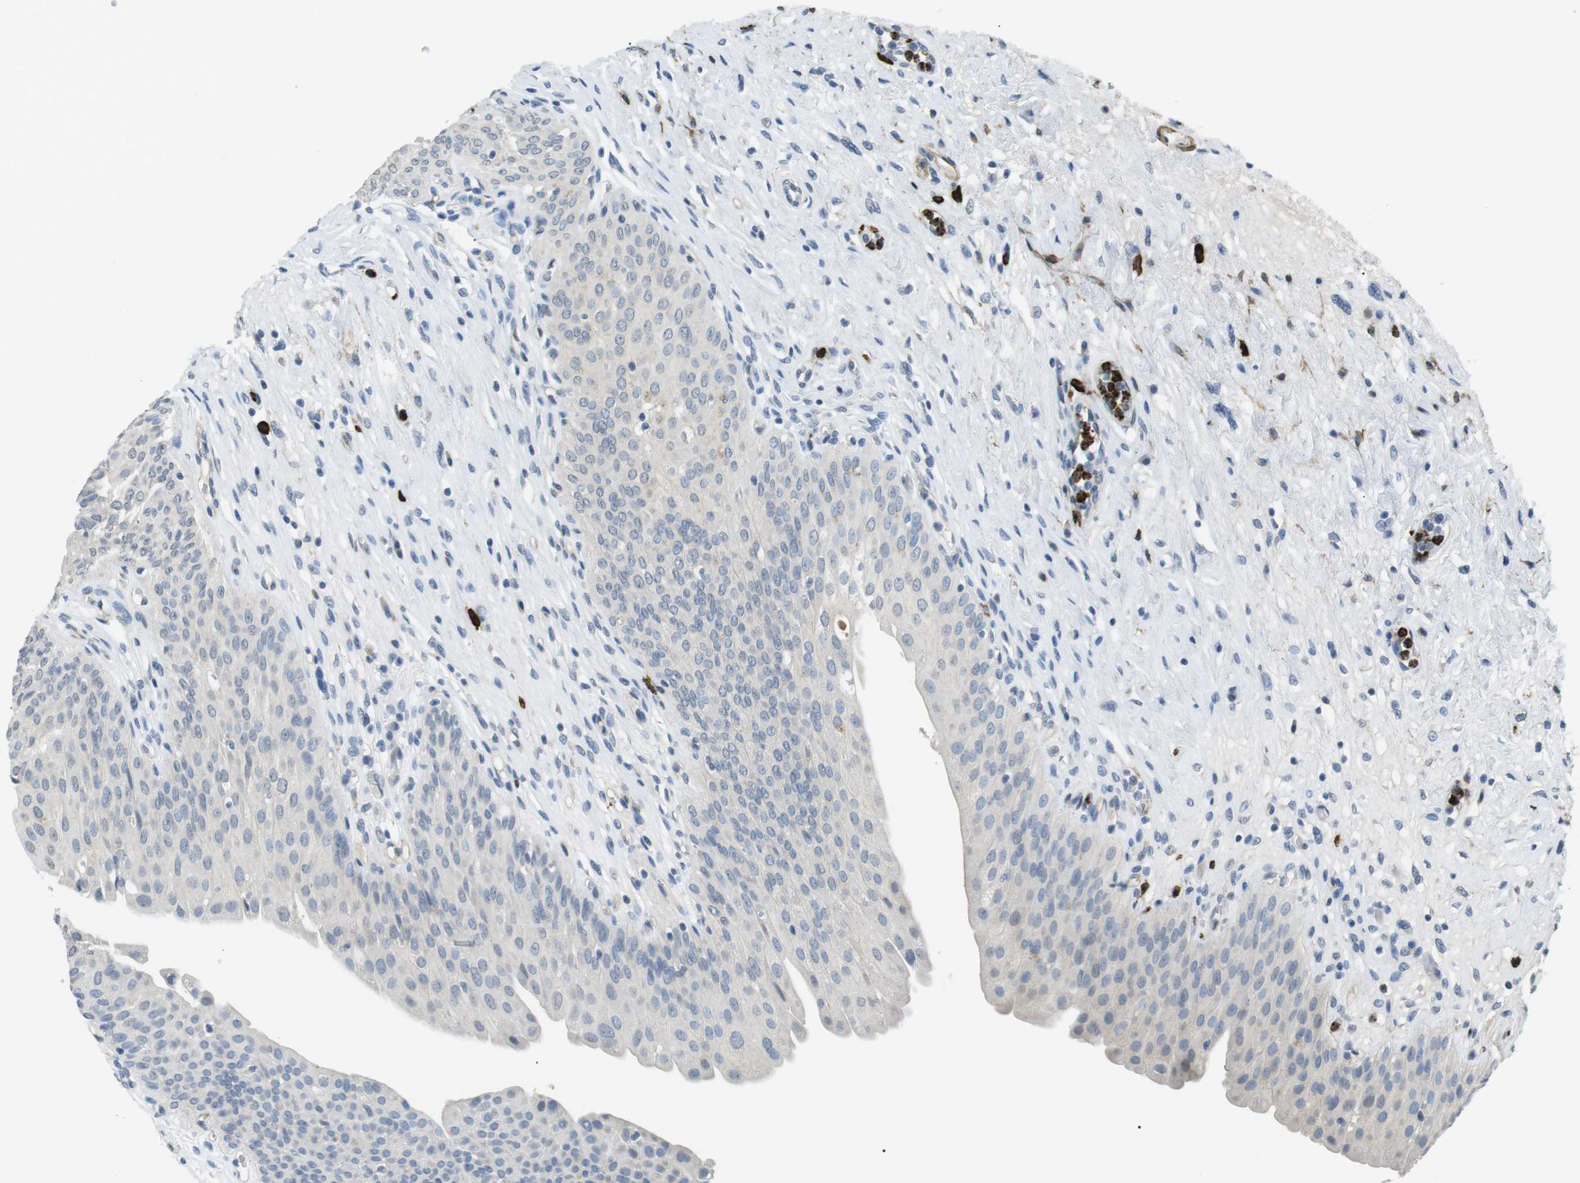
{"staining": {"intensity": "negative", "quantity": "none", "location": "none"}, "tissue": "urinary bladder", "cell_type": "Urothelial cells", "image_type": "normal", "snomed": [{"axis": "morphology", "description": "Normal tissue, NOS"}, {"axis": "topography", "description": "Urinary bladder"}], "caption": "High power microscopy micrograph of an IHC histopathology image of normal urinary bladder, revealing no significant staining in urothelial cells. The staining was performed using DAB (3,3'-diaminobenzidine) to visualize the protein expression in brown, while the nuclei were stained in blue with hematoxylin (Magnification: 20x).", "gene": "GZMM", "patient": {"sex": "male", "age": 46}}